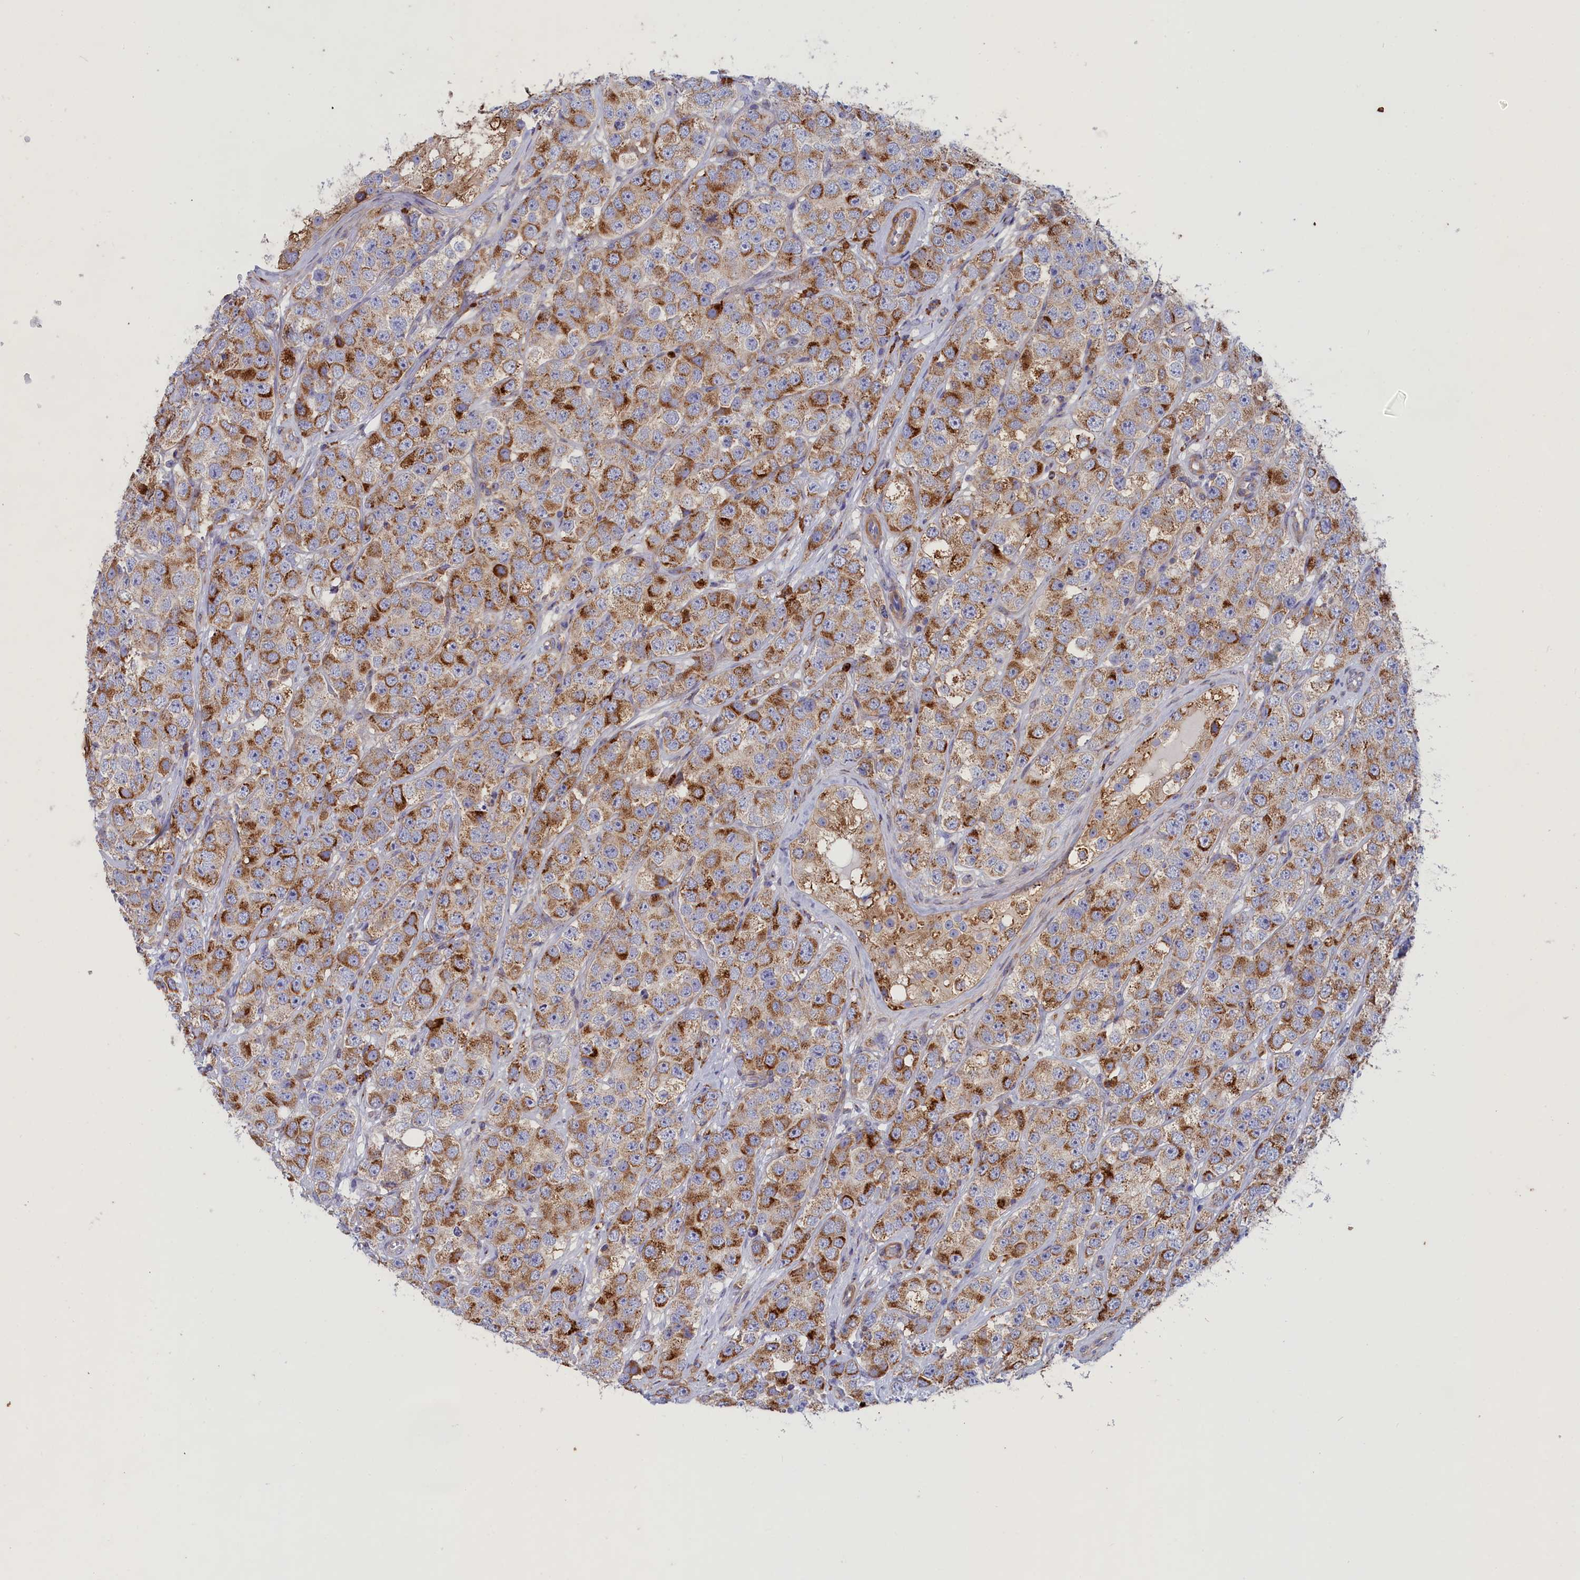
{"staining": {"intensity": "strong", "quantity": "25%-75%", "location": "cytoplasmic/membranous"}, "tissue": "testis cancer", "cell_type": "Tumor cells", "image_type": "cancer", "snomed": [{"axis": "morphology", "description": "Seminoma, NOS"}, {"axis": "topography", "description": "Testis"}], "caption": "Immunohistochemistry of human testis cancer (seminoma) exhibits high levels of strong cytoplasmic/membranous expression in approximately 25%-75% of tumor cells. The staining is performed using DAB brown chromogen to label protein expression. The nuclei are counter-stained blue using hematoxylin.", "gene": "SCAMP4", "patient": {"sex": "male", "age": 28}}